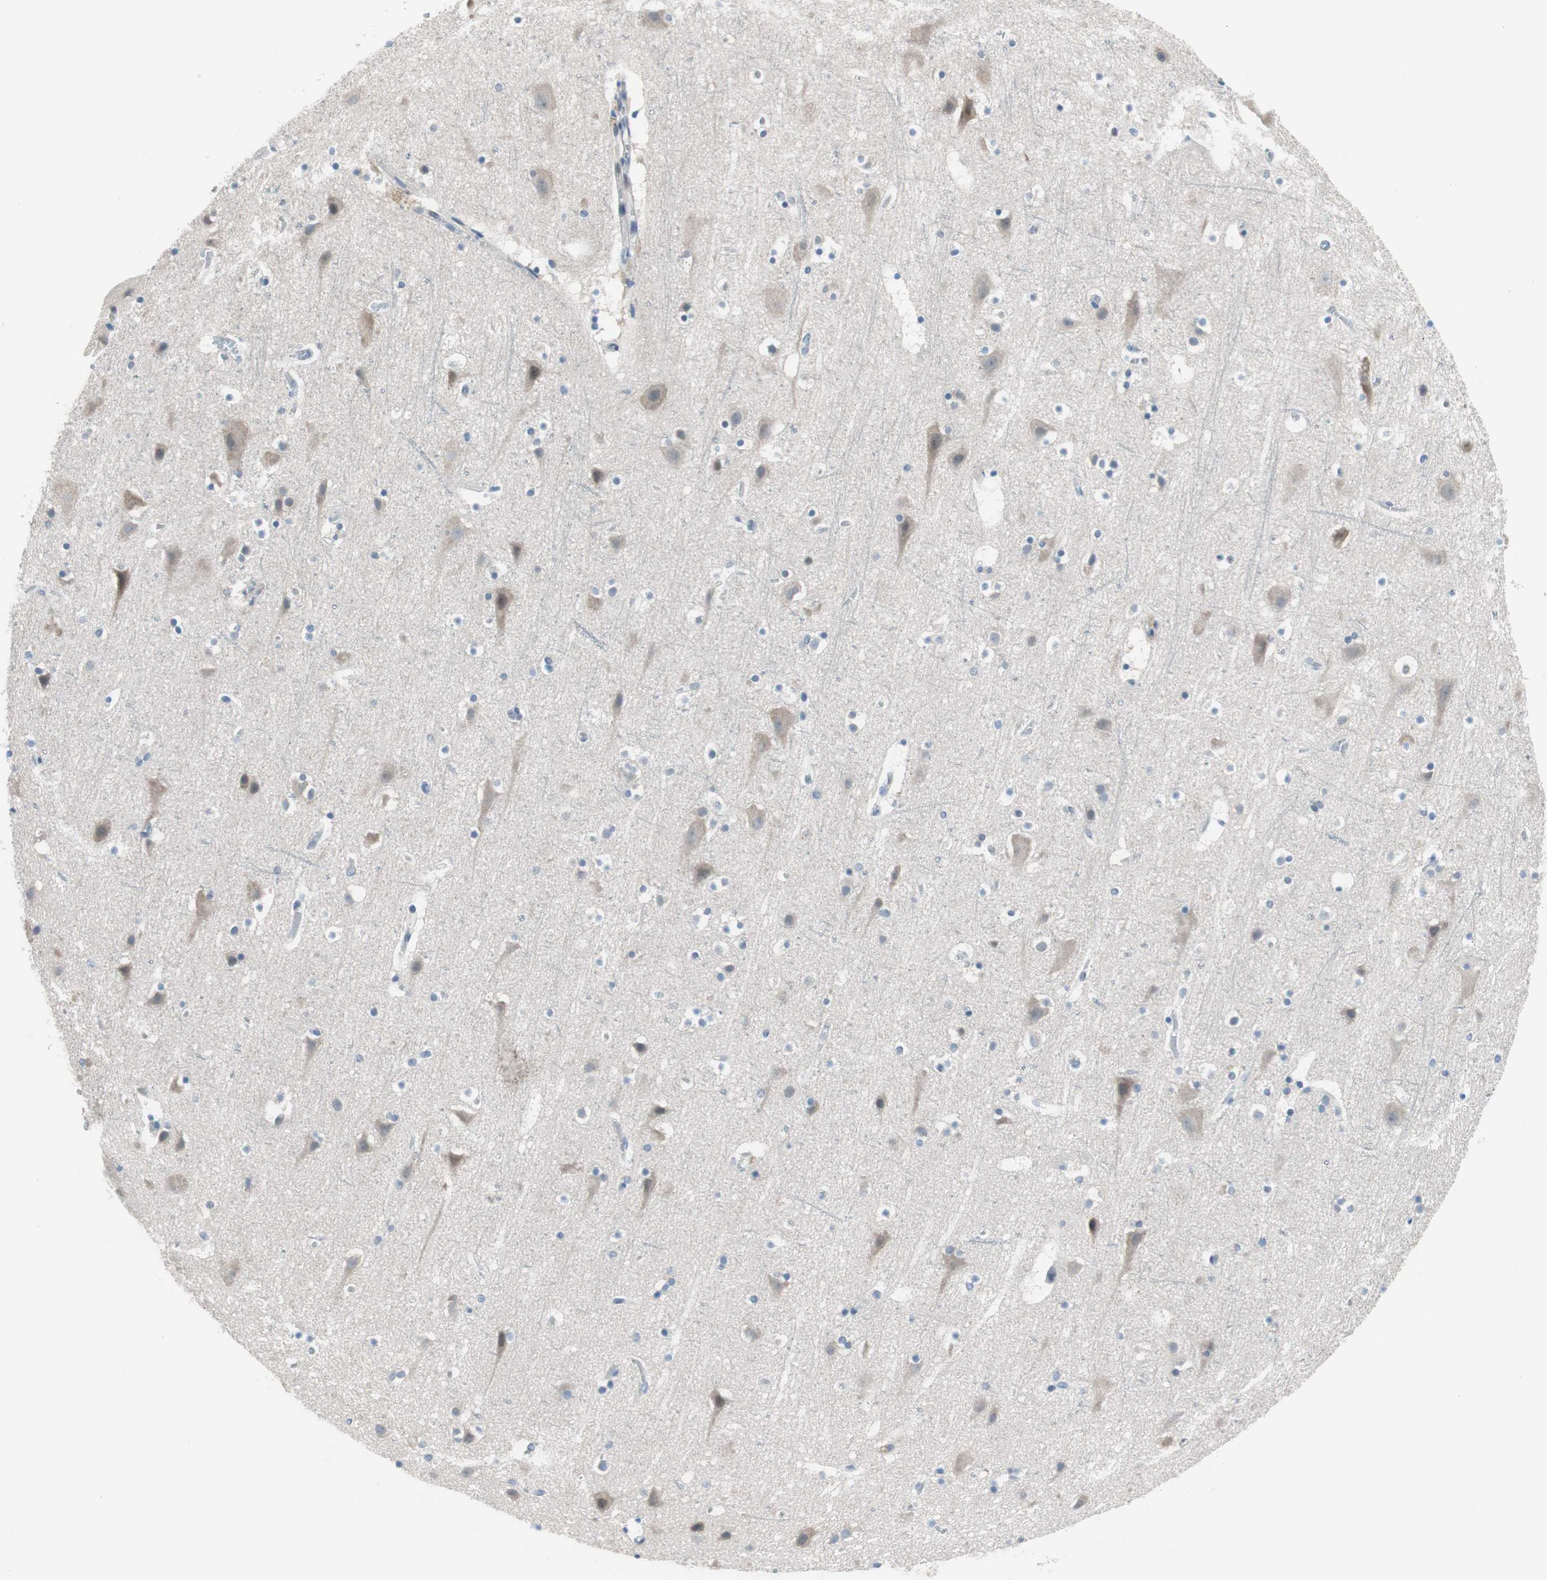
{"staining": {"intensity": "negative", "quantity": "none", "location": "none"}, "tissue": "cerebral cortex", "cell_type": "Endothelial cells", "image_type": "normal", "snomed": [{"axis": "morphology", "description": "Normal tissue, NOS"}, {"axis": "topography", "description": "Cerebral cortex"}], "caption": "This photomicrograph is of normal cerebral cortex stained with IHC to label a protein in brown with the nuclei are counter-stained blue. There is no positivity in endothelial cells.", "gene": "GRHL1", "patient": {"sex": "male", "age": 45}}